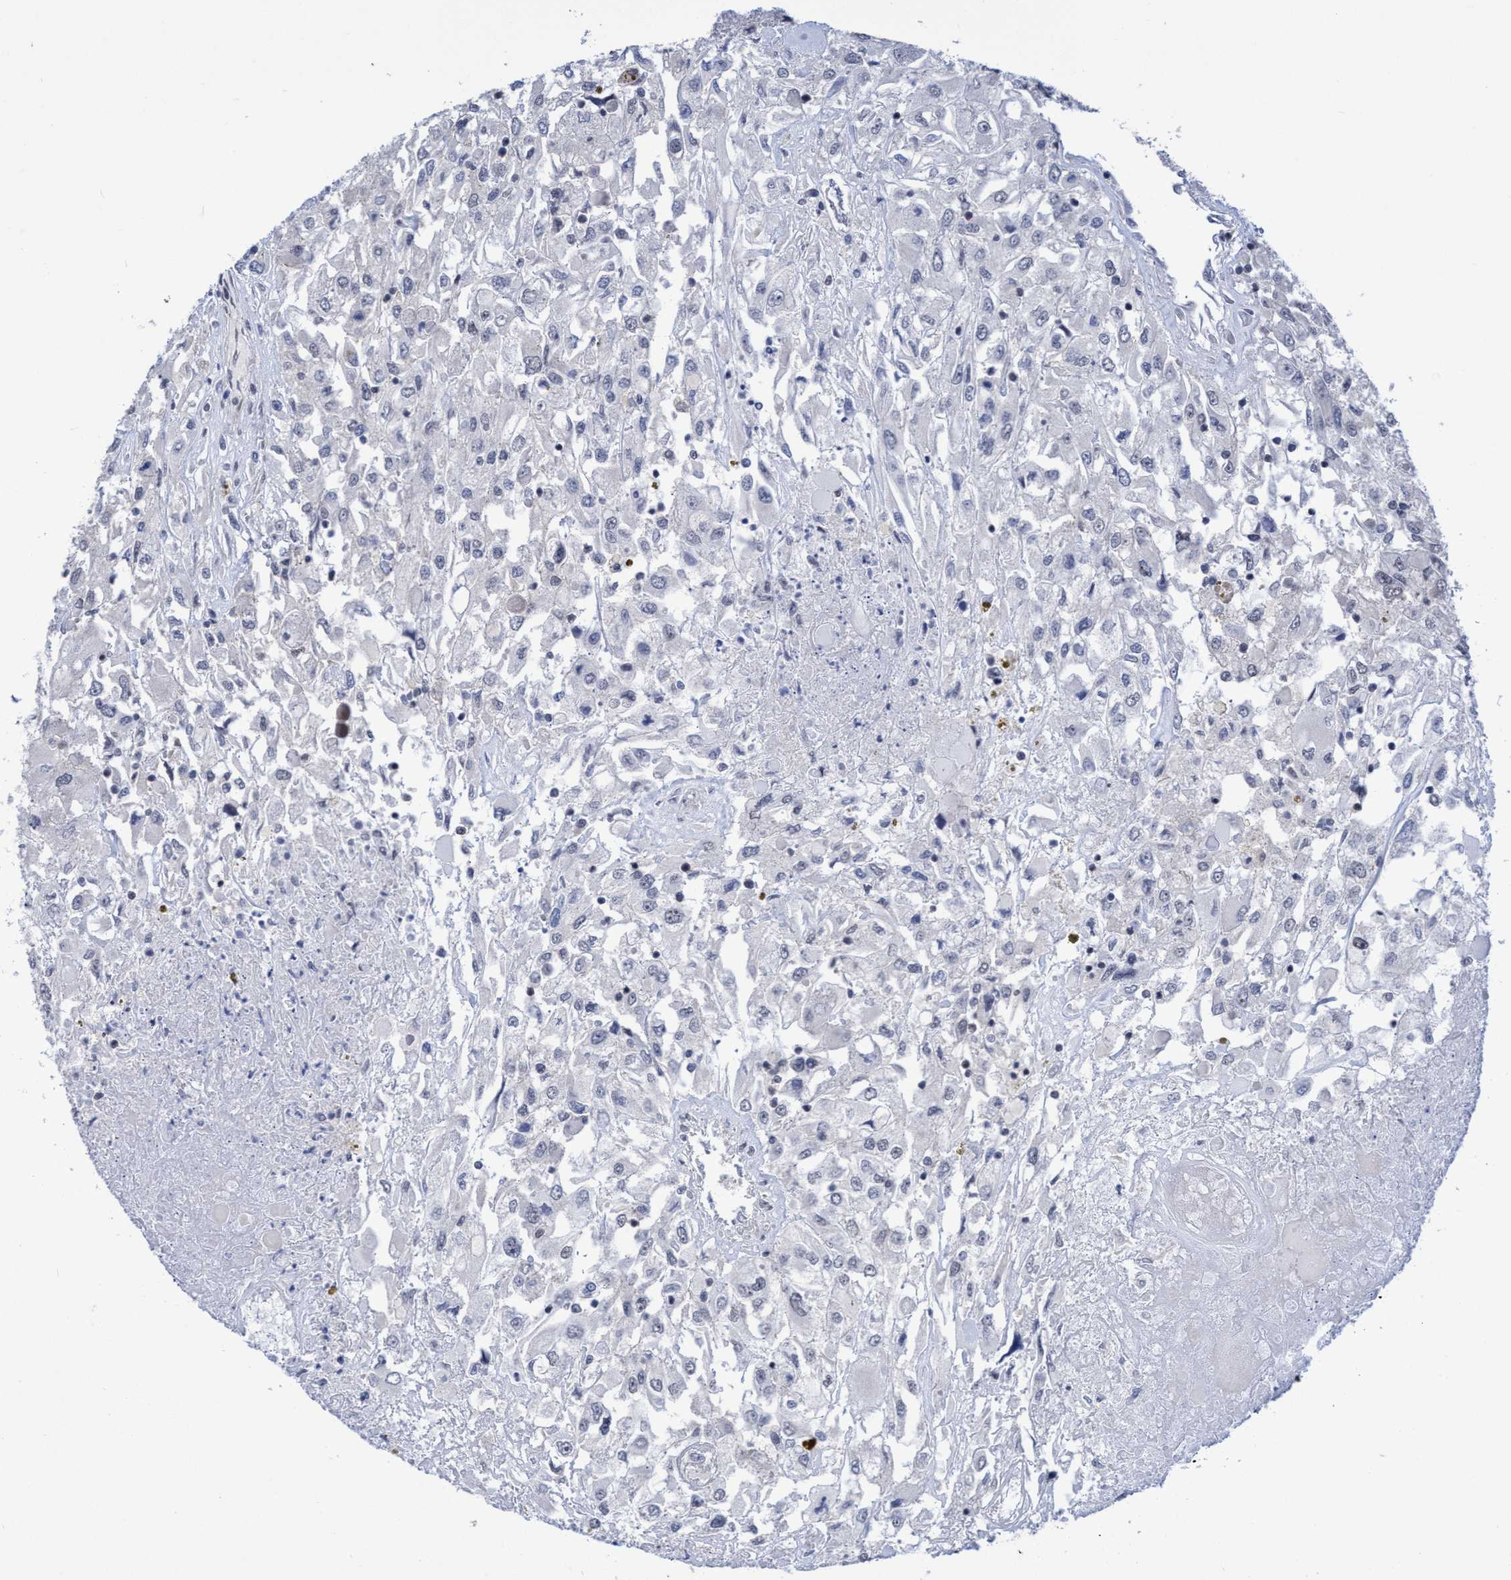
{"staining": {"intensity": "negative", "quantity": "none", "location": "none"}, "tissue": "renal cancer", "cell_type": "Tumor cells", "image_type": "cancer", "snomed": [{"axis": "morphology", "description": "Adenocarcinoma, NOS"}, {"axis": "topography", "description": "Kidney"}], "caption": "Tumor cells are negative for protein expression in human renal cancer. Nuclei are stained in blue.", "gene": "C9orf78", "patient": {"sex": "female", "age": 52}}